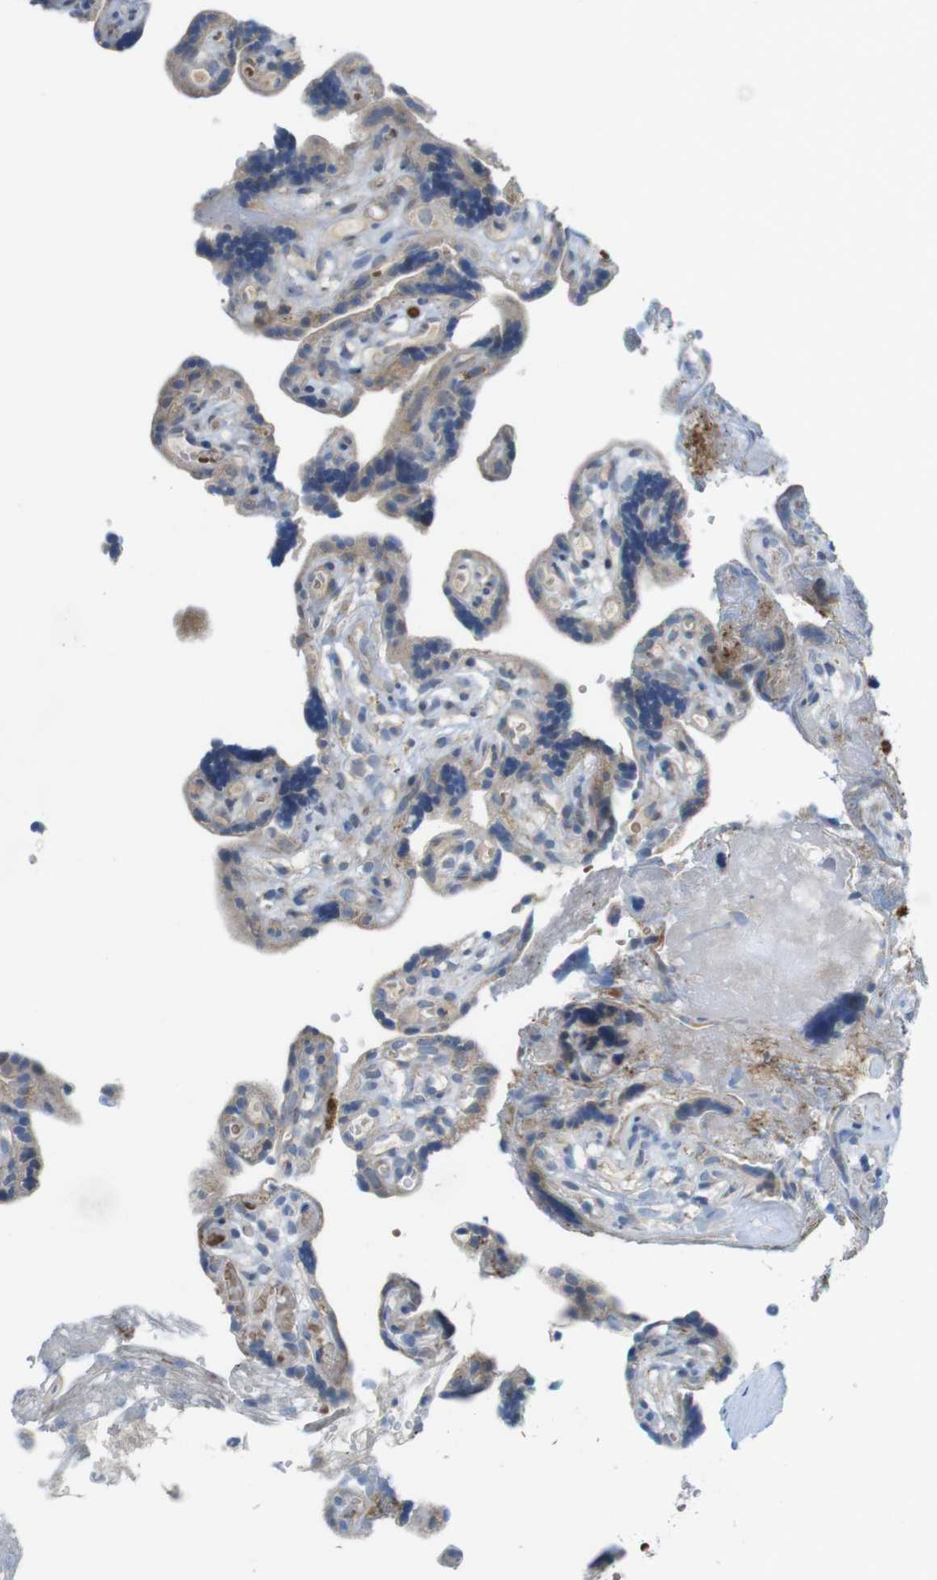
{"staining": {"intensity": "weak", "quantity": "25%-75%", "location": "nuclear"}, "tissue": "placenta", "cell_type": "Decidual cells", "image_type": "normal", "snomed": [{"axis": "morphology", "description": "Normal tissue, NOS"}, {"axis": "topography", "description": "Placenta"}], "caption": "The immunohistochemical stain shows weak nuclear positivity in decidual cells of benign placenta. (Stains: DAB (3,3'-diaminobenzidine) in brown, nuclei in blue, Microscopy: brightfield microscopy at high magnification).", "gene": "MARCHF1", "patient": {"sex": "female", "age": 30}}